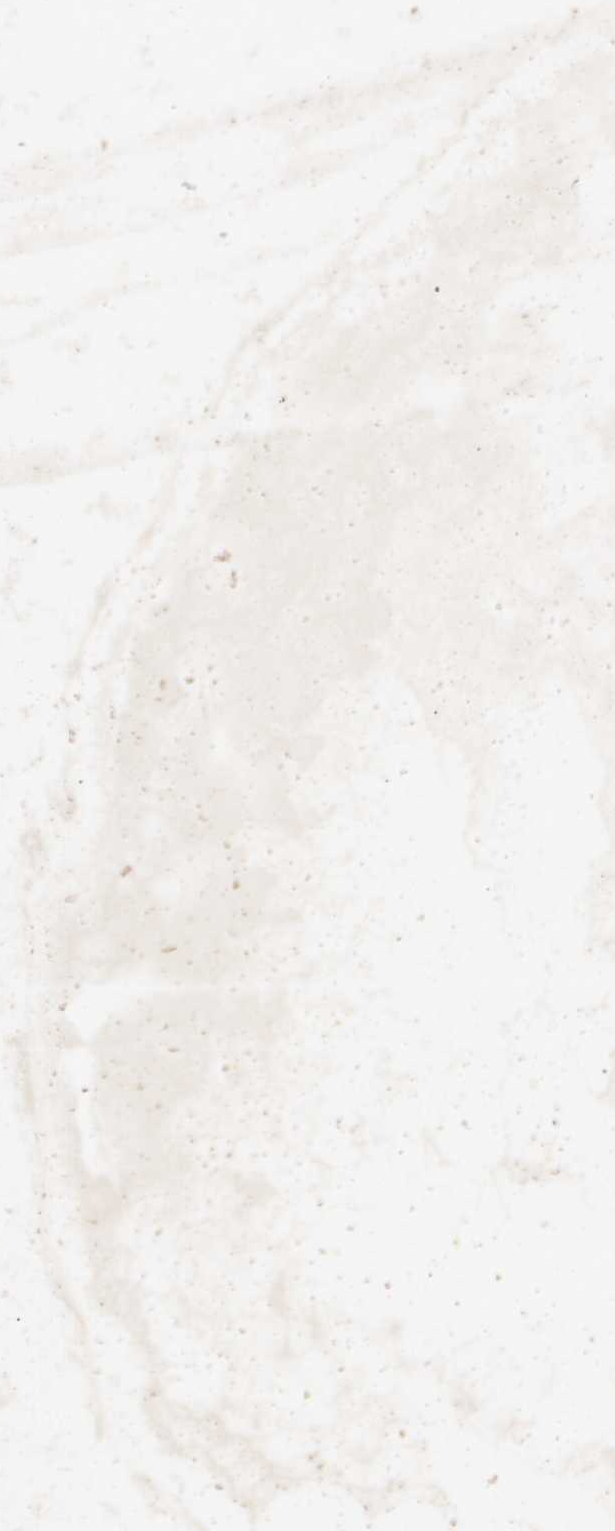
{"staining": {"intensity": "weak", "quantity": "25%-75%", "location": "cytoplasmic/membranous"}, "tissue": "testis cancer", "cell_type": "Tumor cells", "image_type": "cancer", "snomed": [{"axis": "morphology", "description": "Seminoma, NOS"}, {"axis": "topography", "description": "Testis"}], "caption": "The histopathology image reveals a brown stain indicating the presence of a protein in the cytoplasmic/membranous of tumor cells in testis seminoma.", "gene": "HSPA6", "patient": {"sex": "male", "age": 65}}